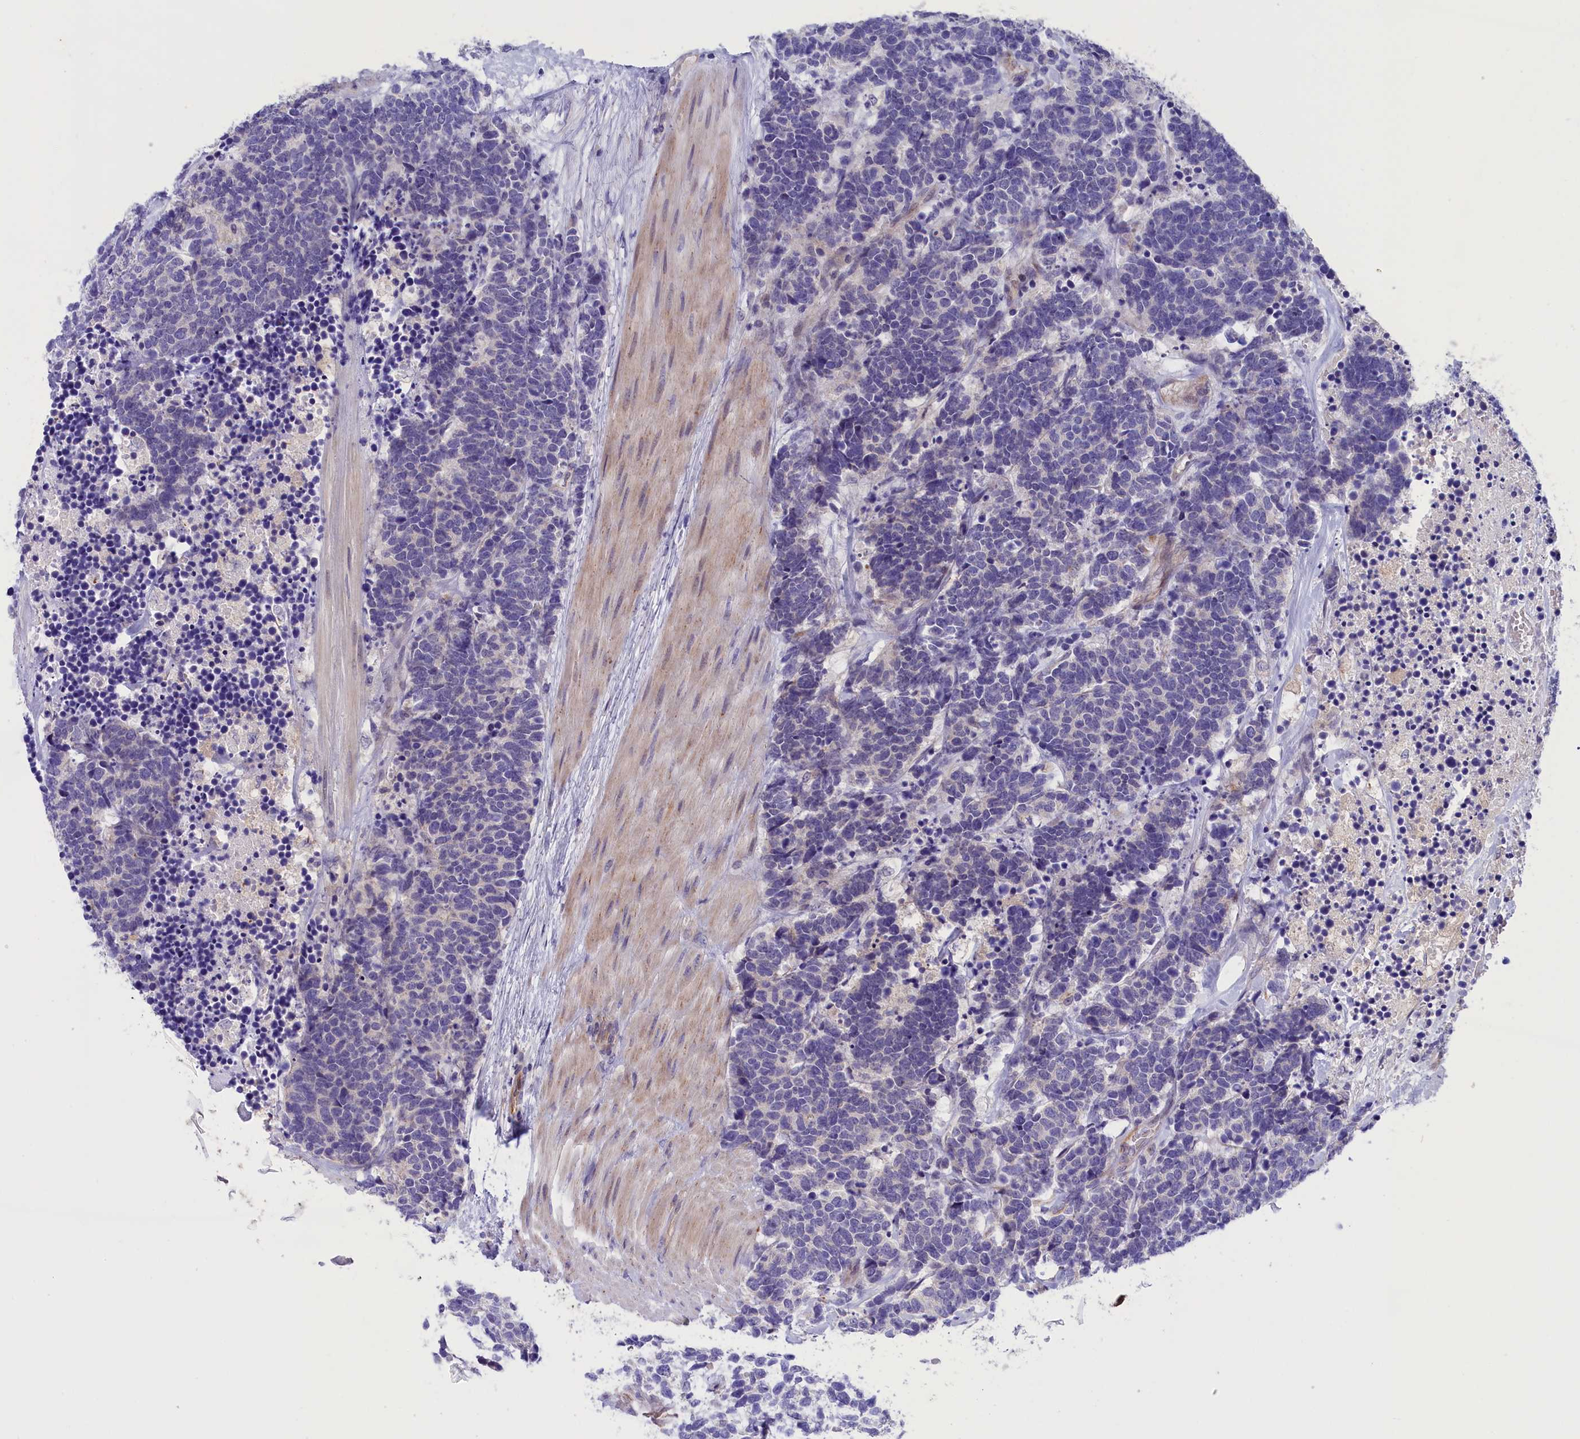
{"staining": {"intensity": "negative", "quantity": "none", "location": "none"}, "tissue": "carcinoid", "cell_type": "Tumor cells", "image_type": "cancer", "snomed": [{"axis": "morphology", "description": "Carcinoma, NOS"}, {"axis": "morphology", "description": "Carcinoid, malignant, NOS"}, {"axis": "topography", "description": "Urinary bladder"}], "caption": "Protein analysis of carcinoid displays no significant staining in tumor cells. (Stains: DAB (3,3'-diaminobenzidine) immunohistochemistry with hematoxylin counter stain, Microscopy: brightfield microscopy at high magnification).", "gene": "CCDC32", "patient": {"sex": "male", "age": 57}}